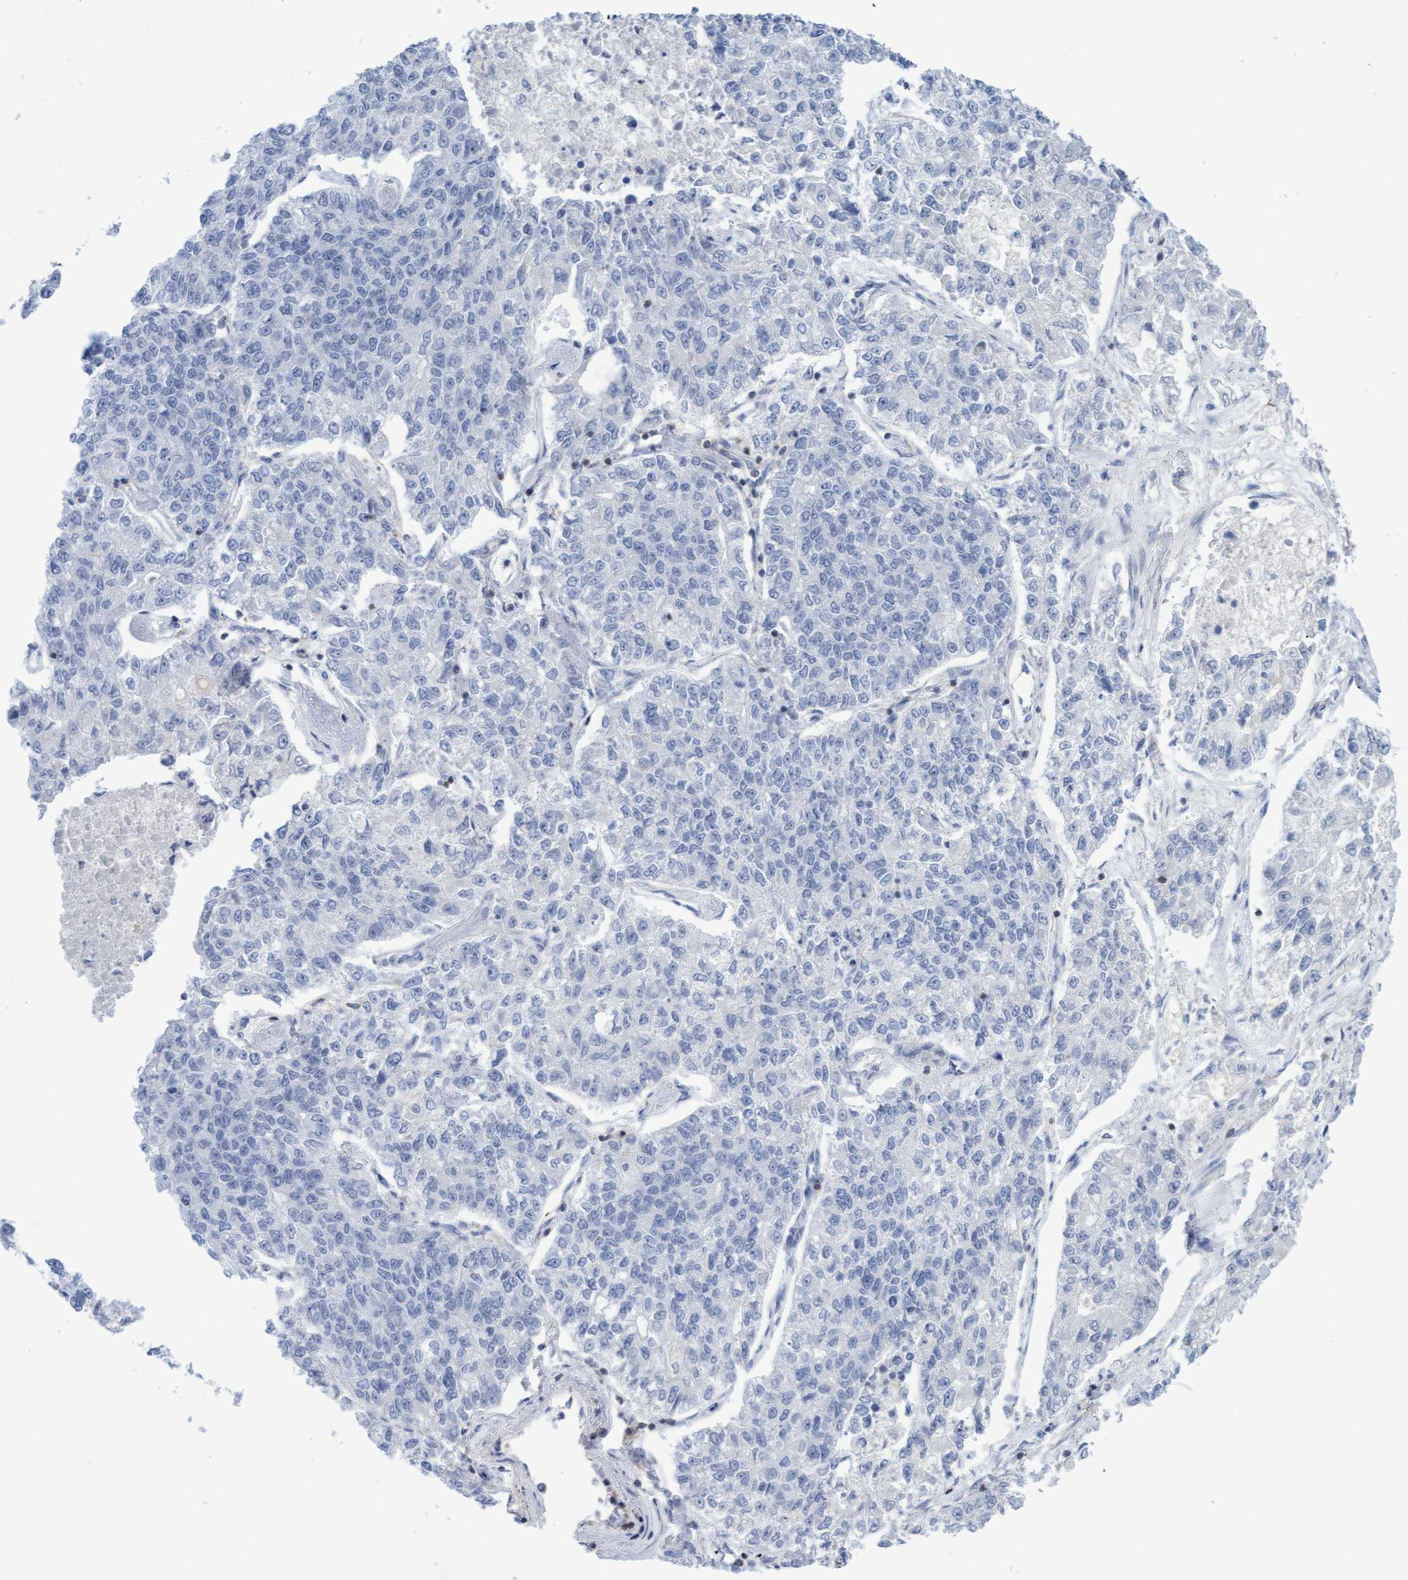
{"staining": {"intensity": "negative", "quantity": "none", "location": "none"}, "tissue": "lung cancer", "cell_type": "Tumor cells", "image_type": "cancer", "snomed": [{"axis": "morphology", "description": "Adenocarcinoma, NOS"}, {"axis": "topography", "description": "Lung"}], "caption": "Immunohistochemistry (IHC) of human lung cancer reveals no expression in tumor cells.", "gene": "FNBP1", "patient": {"sex": "male", "age": 49}}